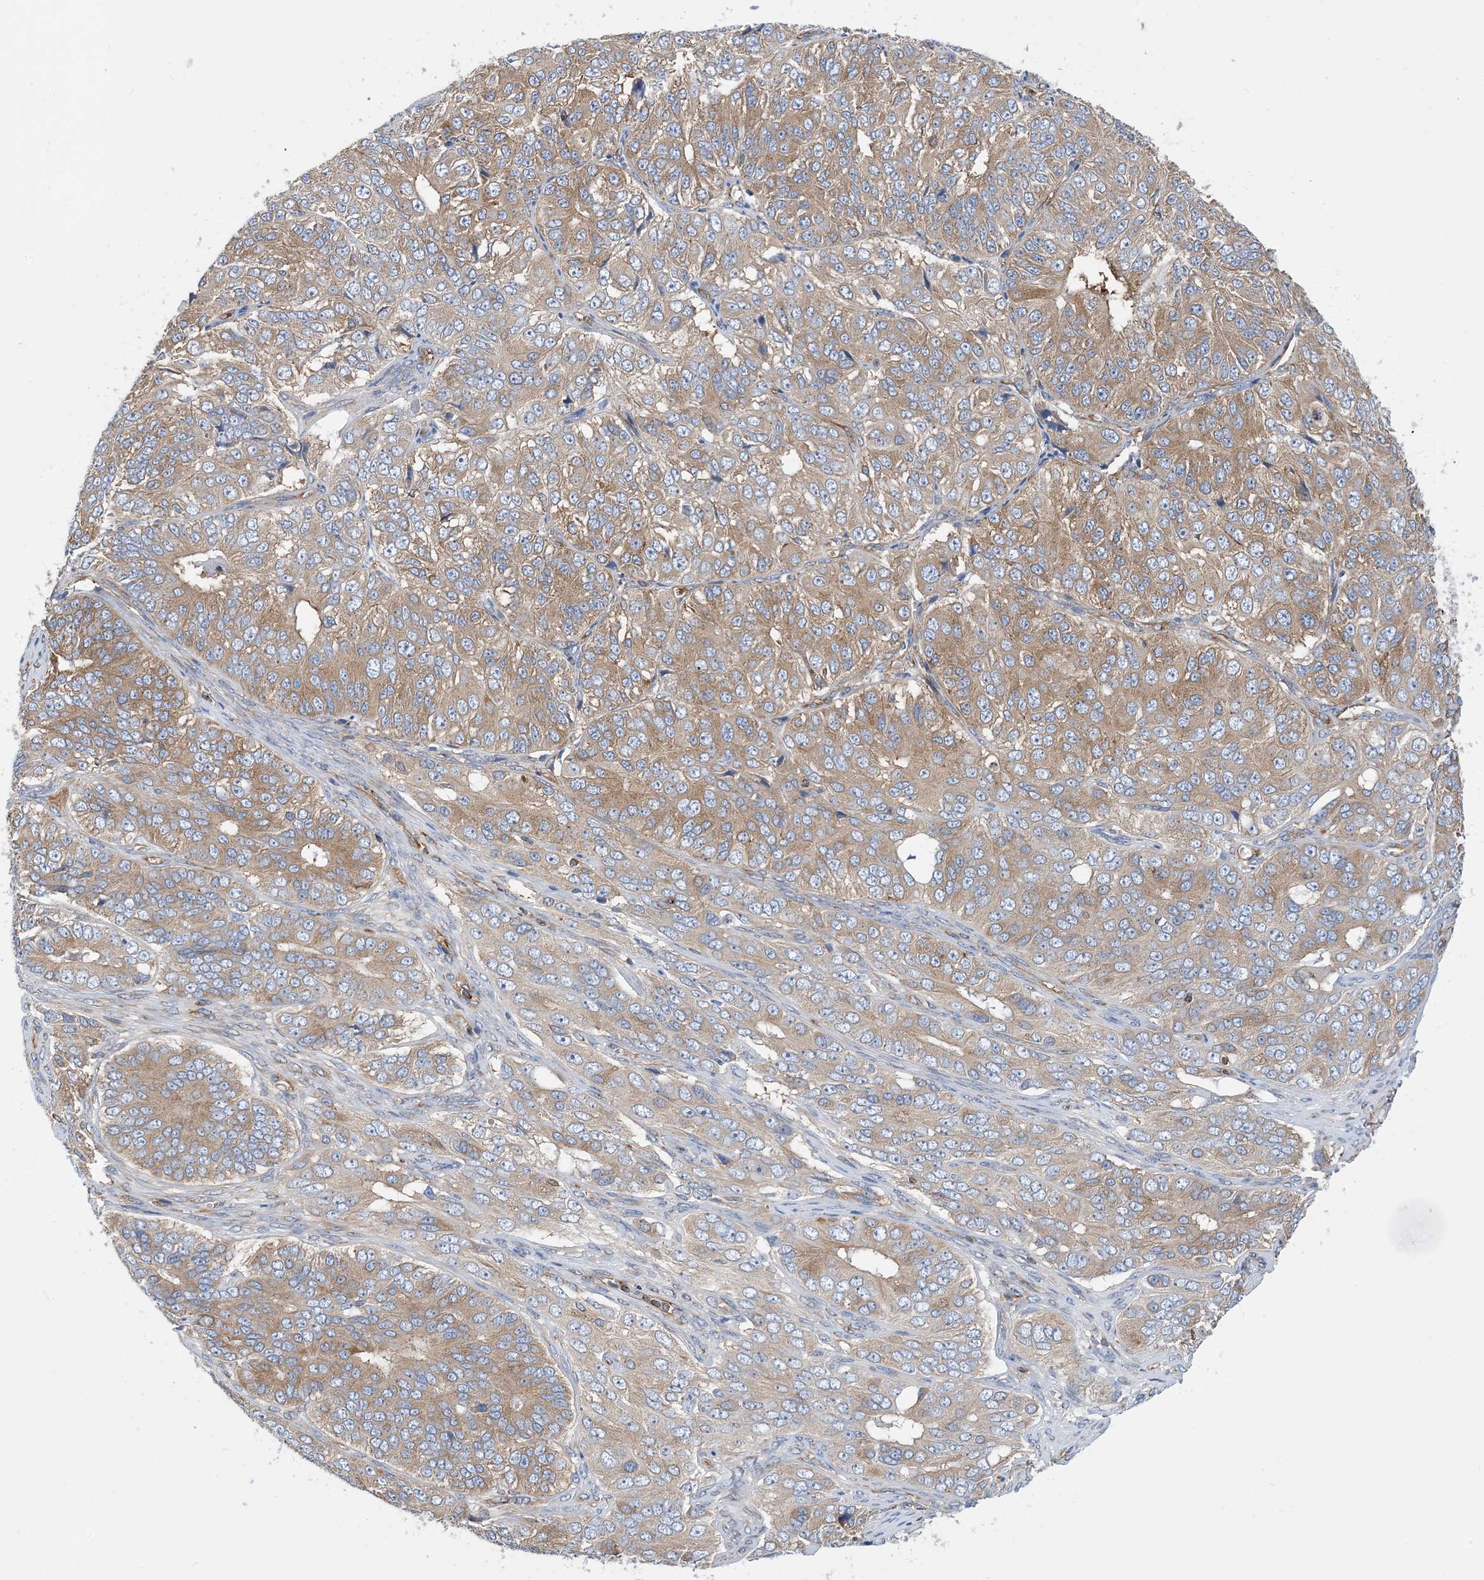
{"staining": {"intensity": "weak", "quantity": ">75%", "location": "cytoplasmic/membranous"}, "tissue": "ovarian cancer", "cell_type": "Tumor cells", "image_type": "cancer", "snomed": [{"axis": "morphology", "description": "Carcinoma, endometroid"}, {"axis": "topography", "description": "Ovary"}], "caption": "Human ovarian cancer stained with a protein marker reveals weak staining in tumor cells.", "gene": "DYNC1LI1", "patient": {"sex": "female", "age": 51}}